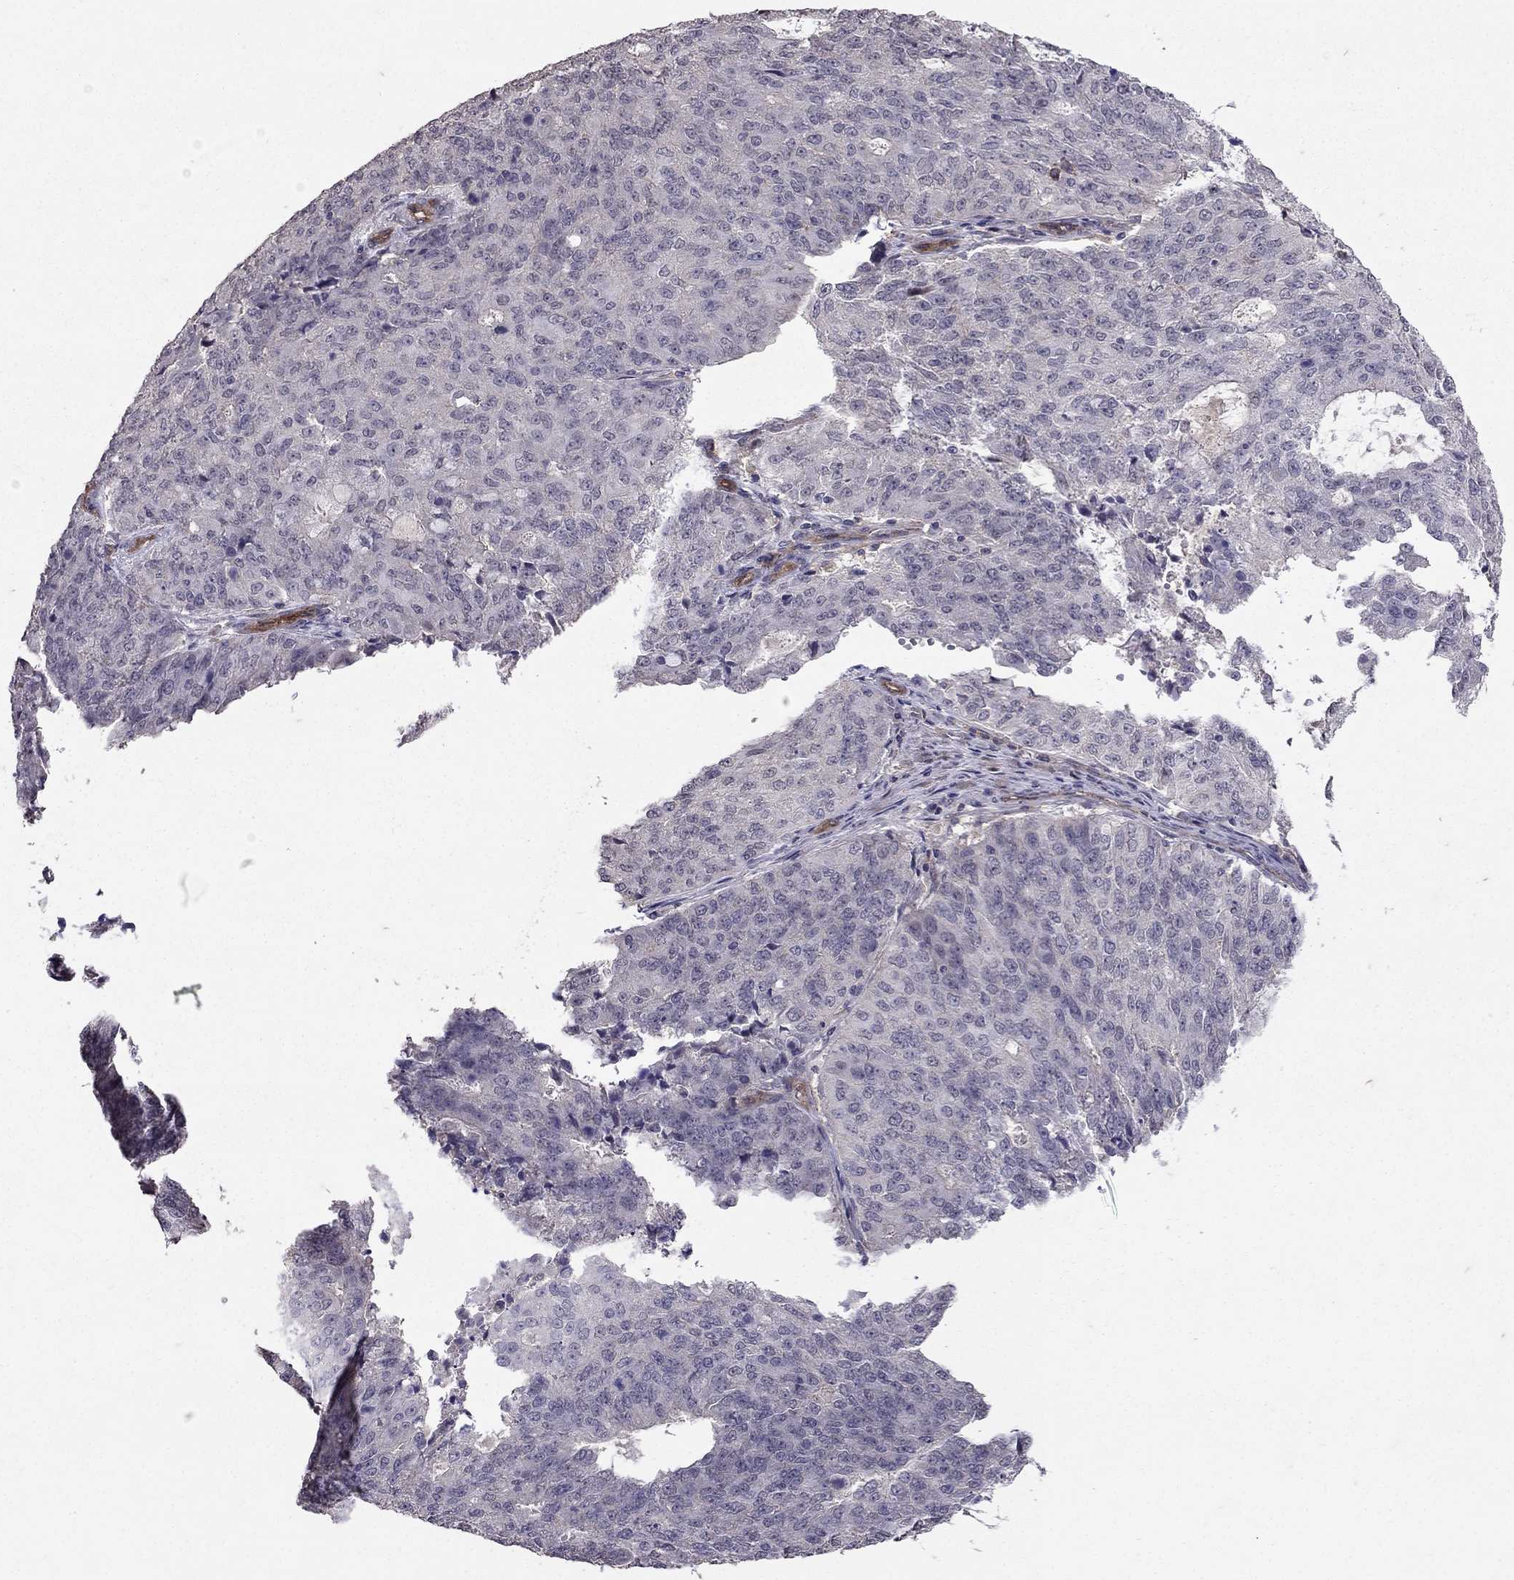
{"staining": {"intensity": "negative", "quantity": "none", "location": "none"}, "tissue": "endometrial cancer", "cell_type": "Tumor cells", "image_type": "cancer", "snomed": [{"axis": "morphology", "description": "Adenocarcinoma, NOS"}, {"axis": "topography", "description": "Endometrium"}], "caption": "Endometrial cancer (adenocarcinoma) was stained to show a protein in brown. There is no significant expression in tumor cells. (Stains: DAB IHC with hematoxylin counter stain, Microscopy: brightfield microscopy at high magnification).", "gene": "RASIP1", "patient": {"sex": "female", "age": 82}}